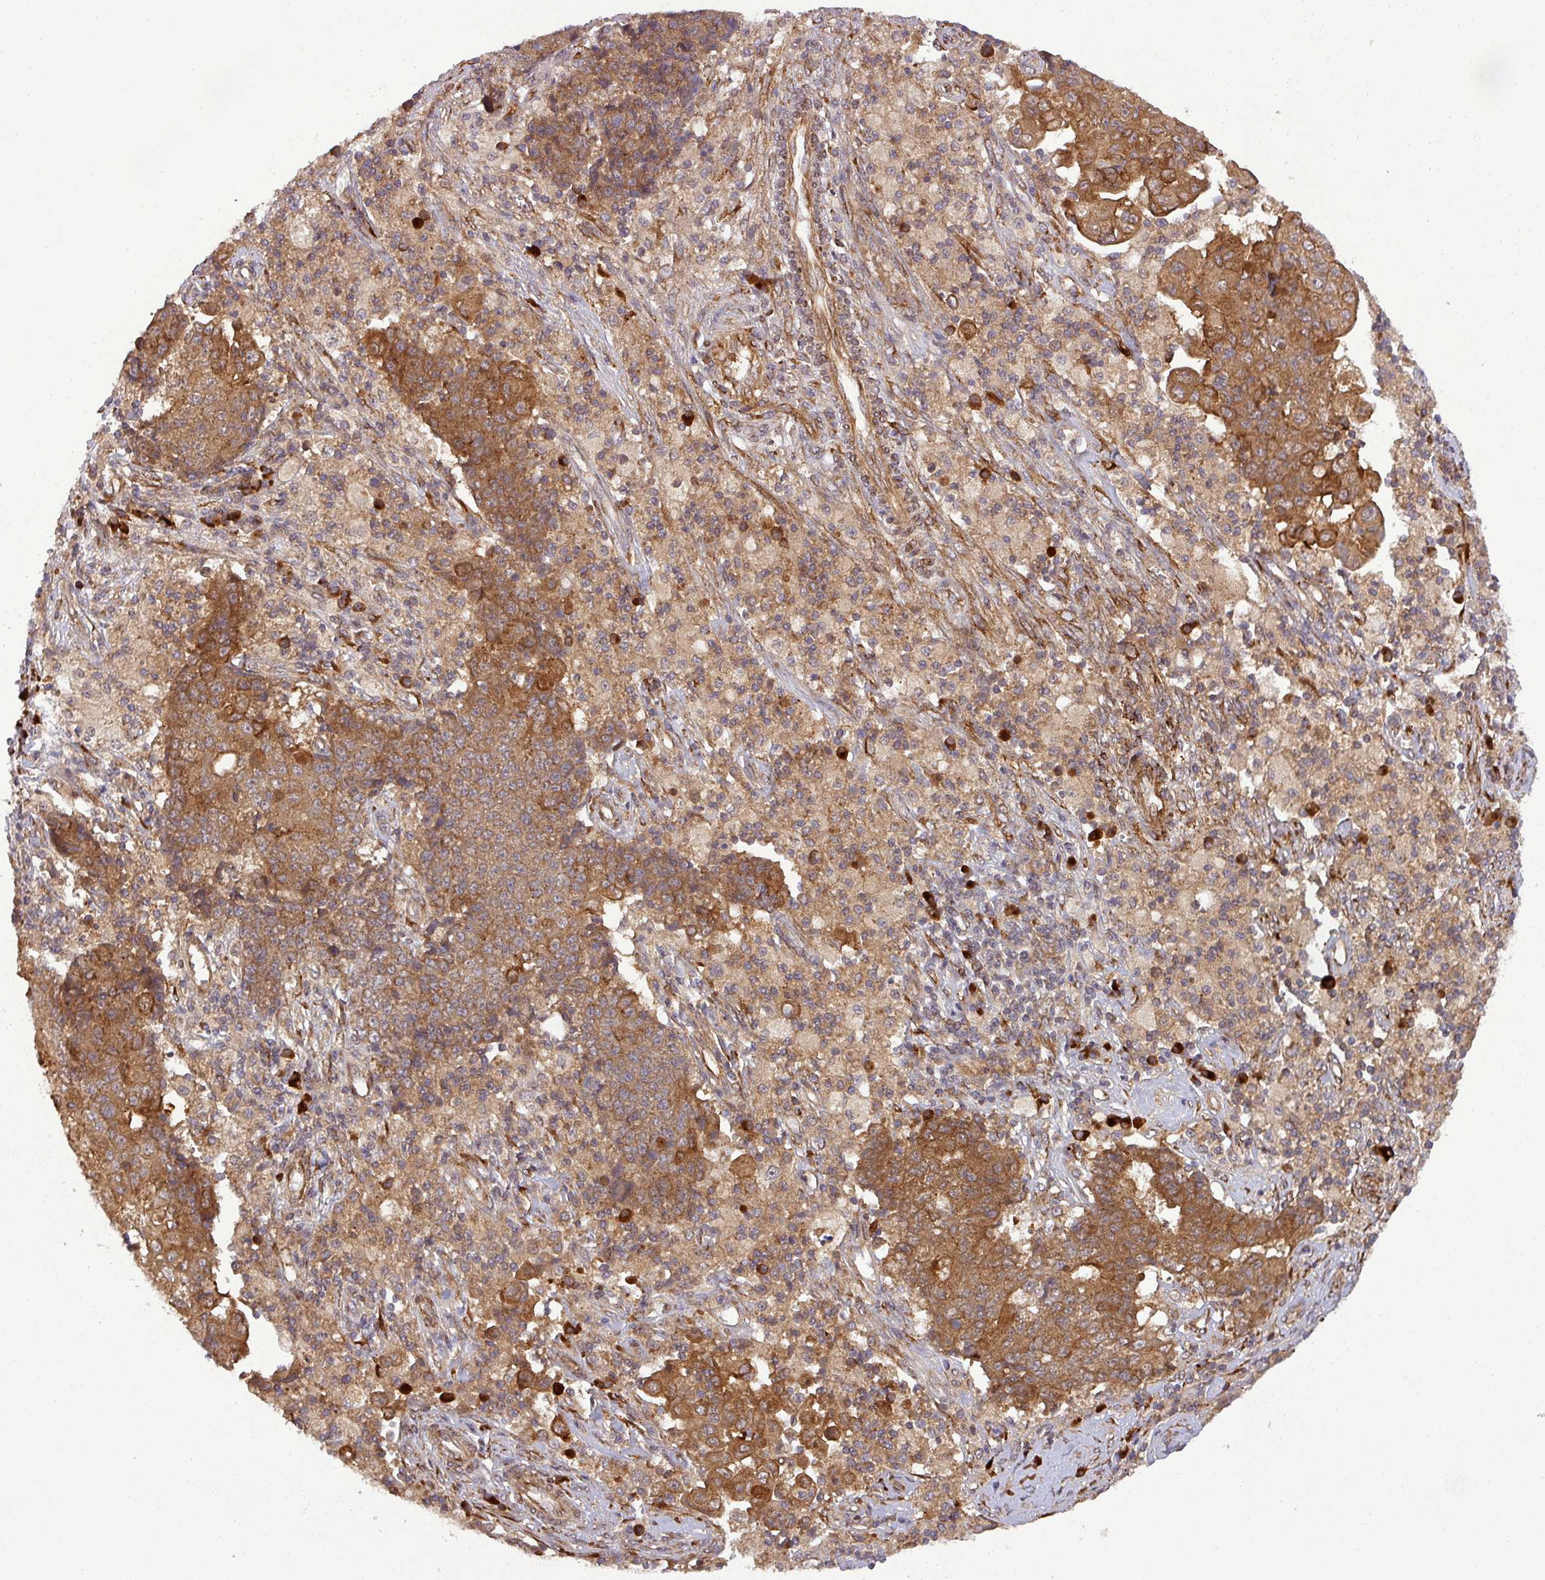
{"staining": {"intensity": "moderate", "quantity": ">75%", "location": "cytoplasmic/membranous"}, "tissue": "ovarian cancer", "cell_type": "Tumor cells", "image_type": "cancer", "snomed": [{"axis": "morphology", "description": "Carcinoma, endometroid"}, {"axis": "topography", "description": "Ovary"}], "caption": "Endometroid carcinoma (ovarian) stained with DAB immunohistochemistry exhibits medium levels of moderate cytoplasmic/membranous staining in about >75% of tumor cells.", "gene": "ART1", "patient": {"sex": "female", "age": 42}}